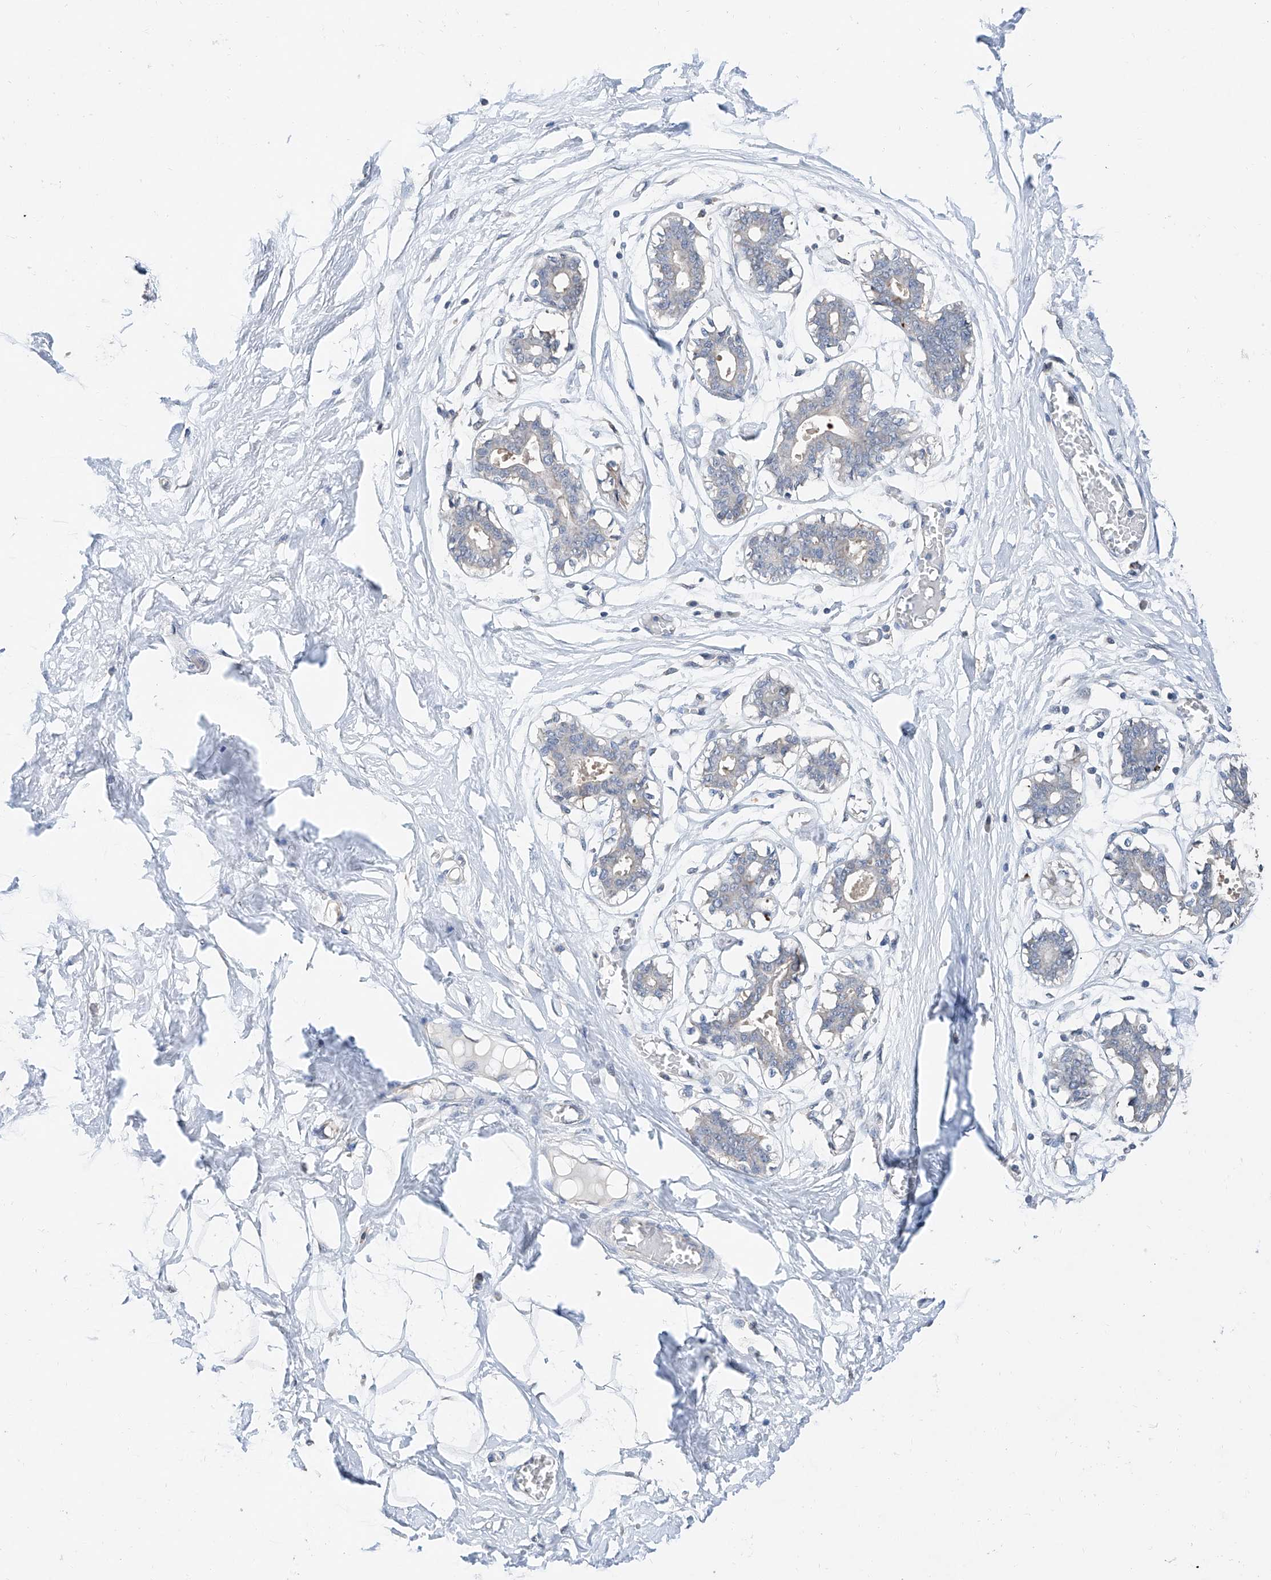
{"staining": {"intensity": "negative", "quantity": "none", "location": "none"}, "tissue": "breast", "cell_type": "Adipocytes", "image_type": "normal", "snomed": [{"axis": "morphology", "description": "Normal tissue, NOS"}, {"axis": "topography", "description": "Breast"}], "caption": "This is an immunohistochemistry (IHC) micrograph of unremarkable human breast. There is no staining in adipocytes.", "gene": "FUCA2", "patient": {"sex": "female", "age": 27}}